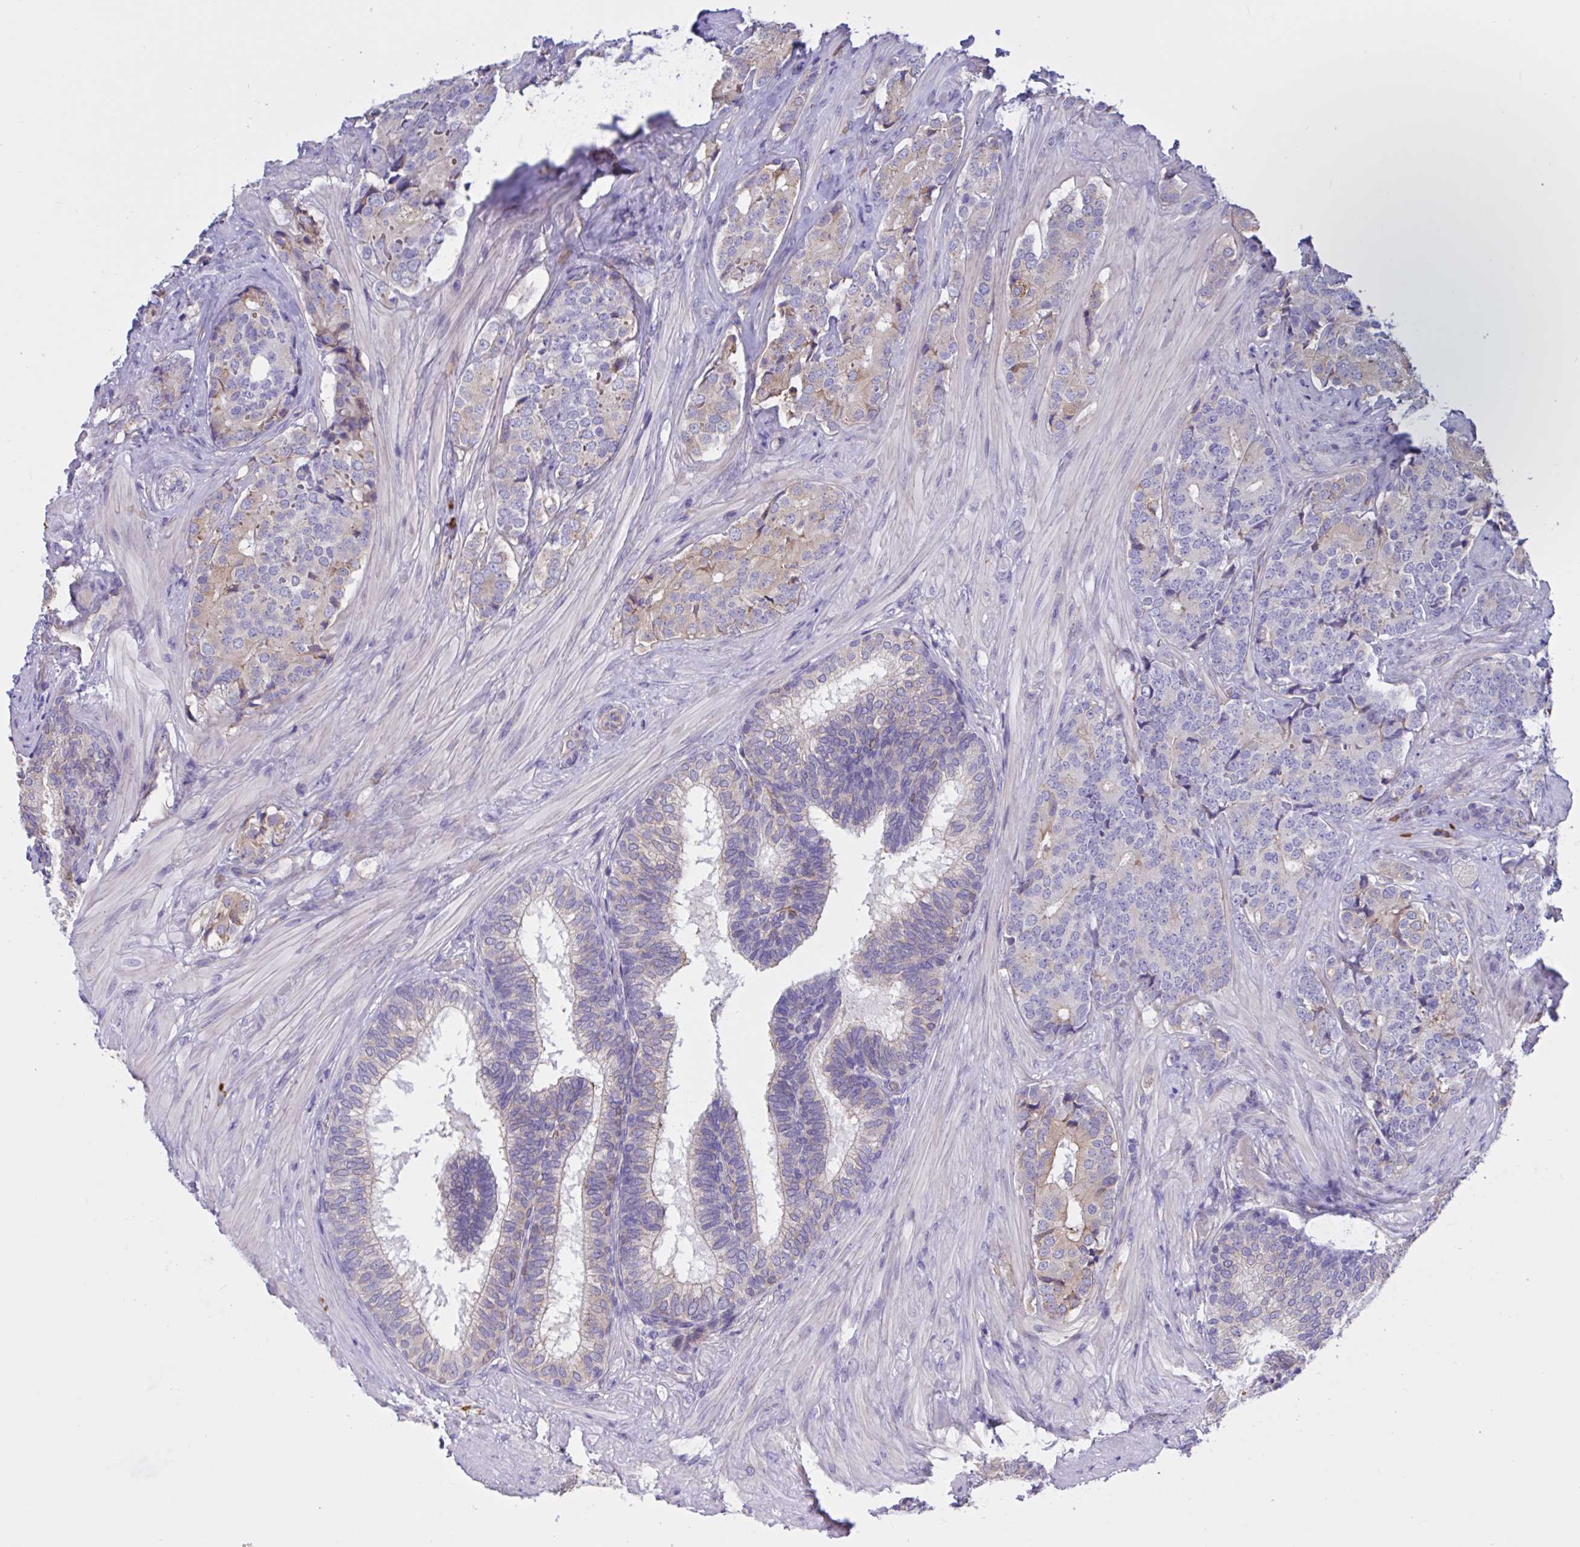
{"staining": {"intensity": "weak", "quantity": "<25%", "location": "cytoplasmic/membranous"}, "tissue": "prostate cancer", "cell_type": "Tumor cells", "image_type": "cancer", "snomed": [{"axis": "morphology", "description": "Adenocarcinoma, High grade"}, {"axis": "topography", "description": "Prostate"}], "caption": "High-grade adenocarcinoma (prostate) was stained to show a protein in brown. There is no significant positivity in tumor cells.", "gene": "SLC66A1", "patient": {"sex": "male", "age": 62}}